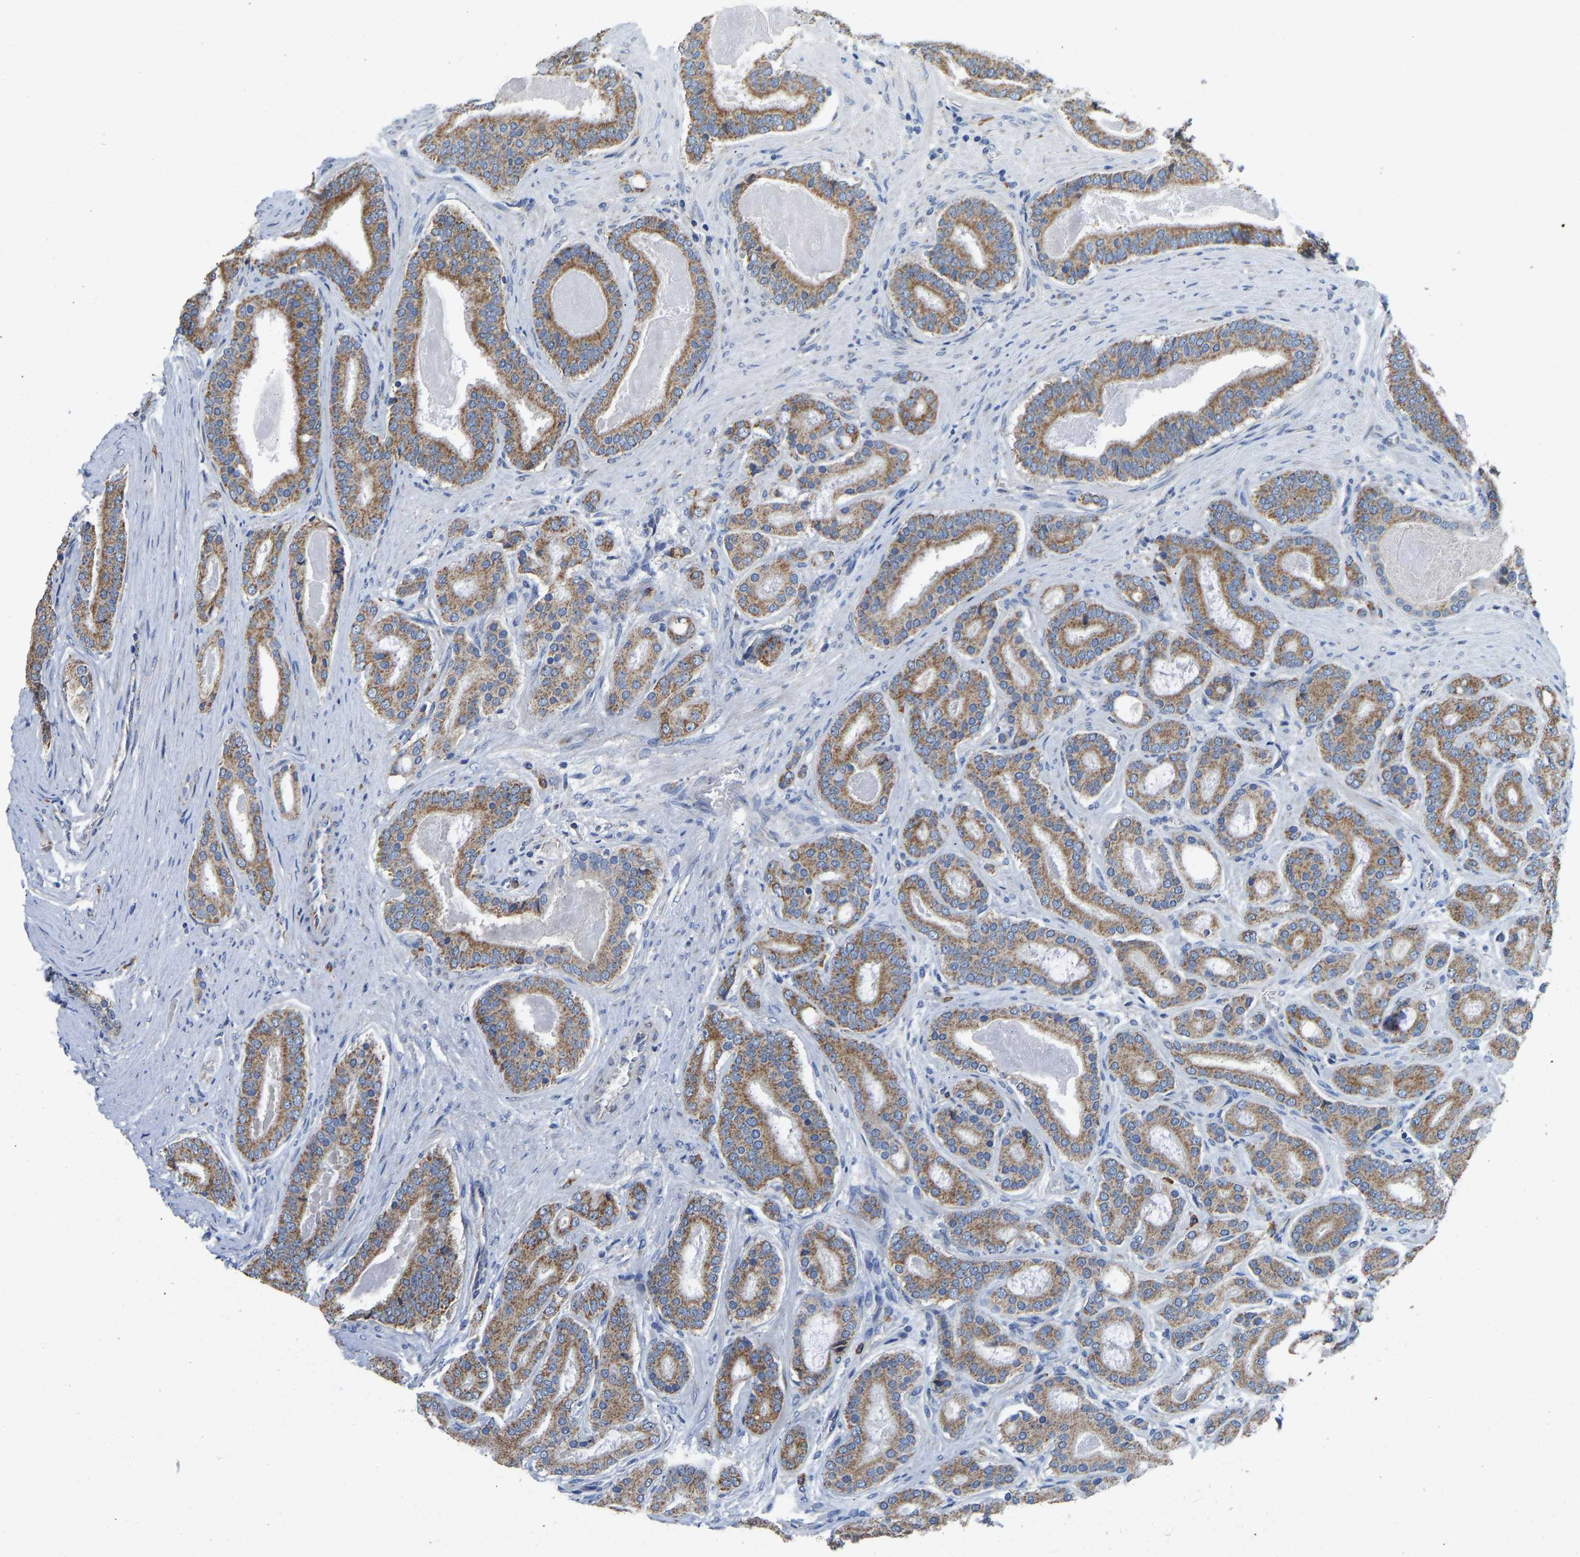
{"staining": {"intensity": "moderate", "quantity": ">75%", "location": "cytoplasmic/membranous"}, "tissue": "prostate cancer", "cell_type": "Tumor cells", "image_type": "cancer", "snomed": [{"axis": "morphology", "description": "Adenocarcinoma, High grade"}, {"axis": "topography", "description": "Prostate"}], "caption": "IHC histopathology image of human adenocarcinoma (high-grade) (prostate) stained for a protein (brown), which demonstrates medium levels of moderate cytoplasmic/membranous staining in approximately >75% of tumor cells.", "gene": "TMEM150A", "patient": {"sex": "male", "age": 60}}